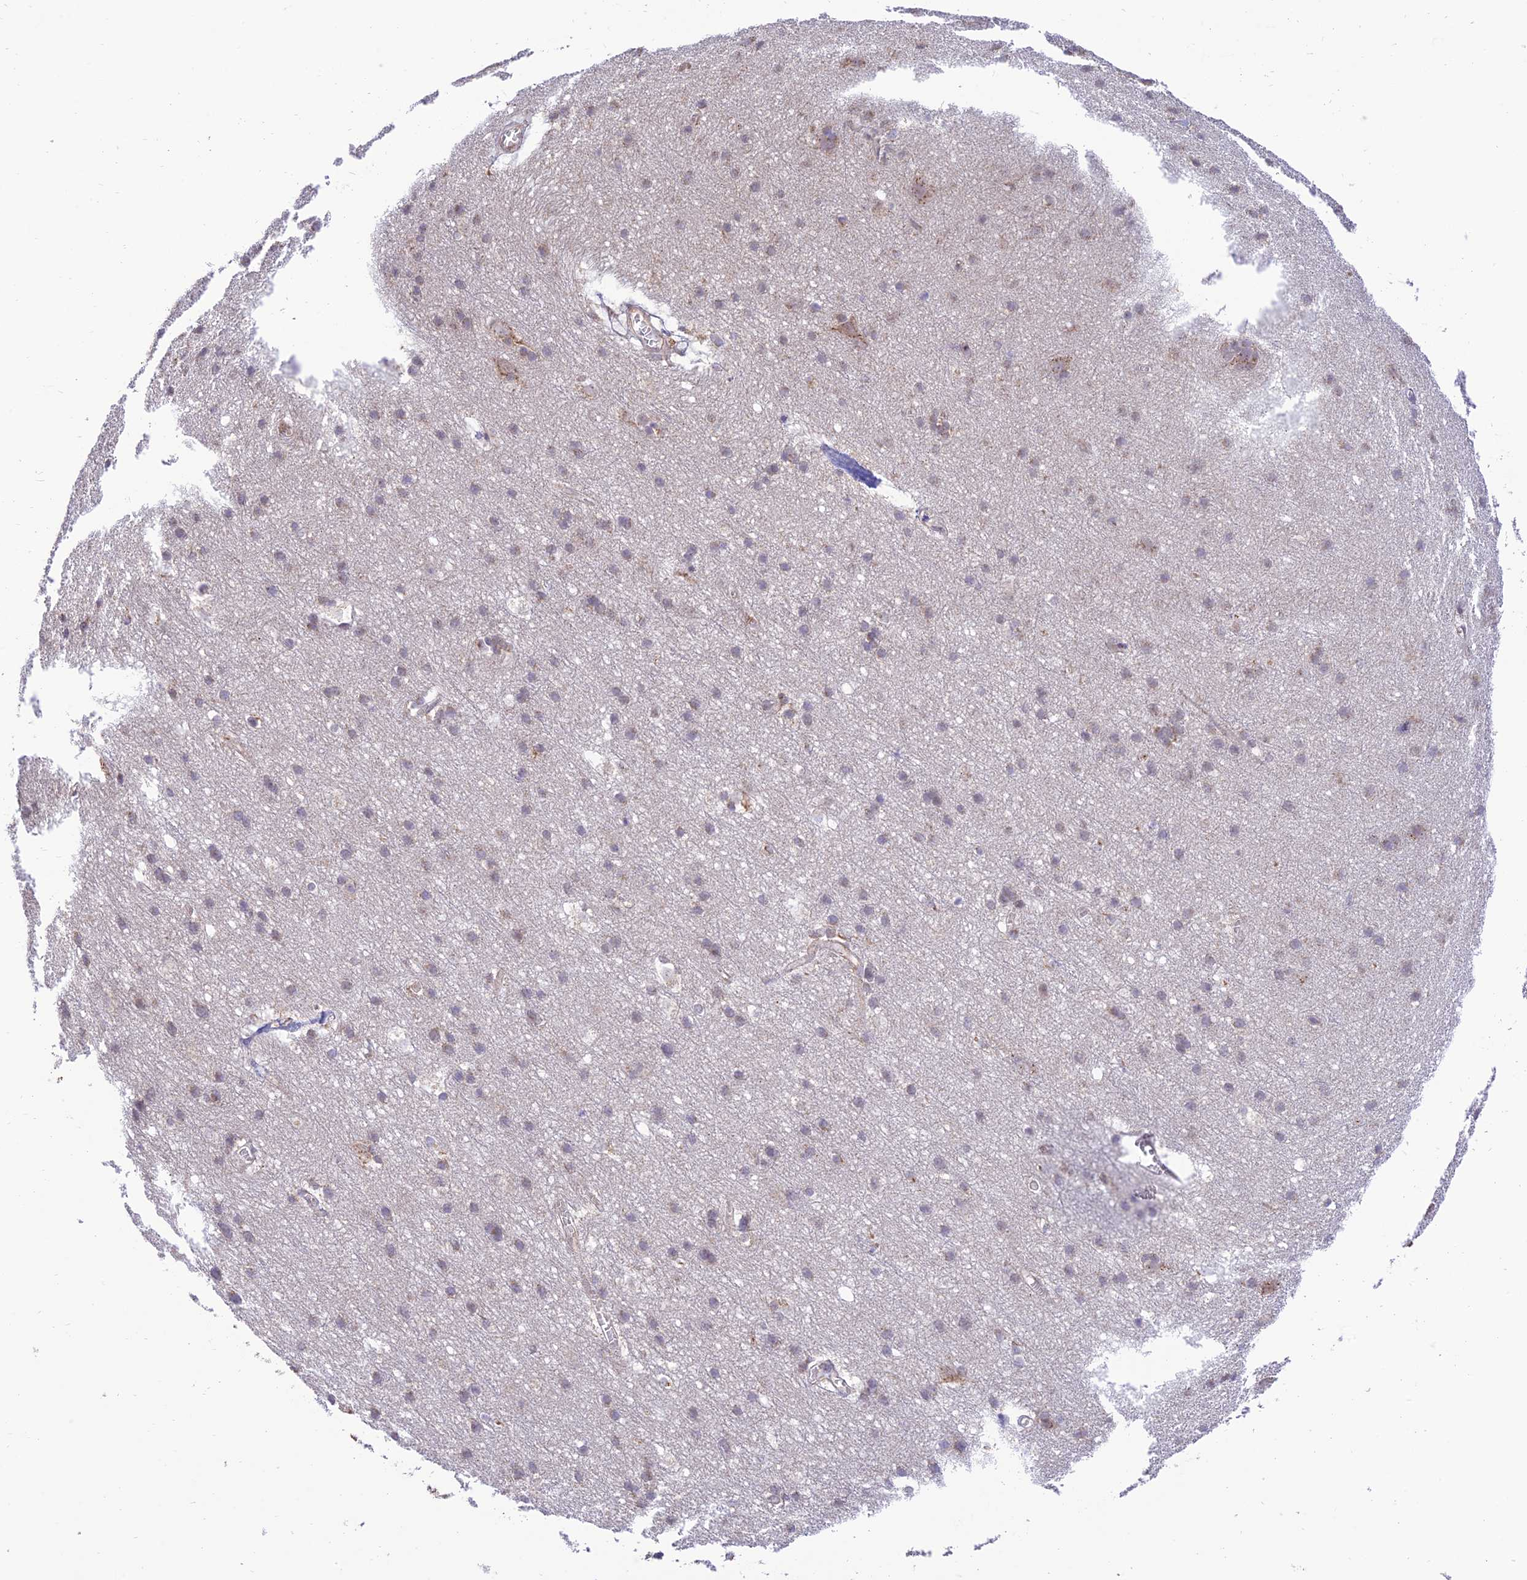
{"staining": {"intensity": "weak", "quantity": ">75%", "location": "cytoplasmic/membranous"}, "tissue": "cerebral cortex", "cell_type": "Endothelial cells", "image_type": "normal", "snomed": [{"axis": "morphology", "description": "Normal tissue, NOS"}, {"axis": "topography", "description": "Cerebral cortex"}], "caption": "Human cerebral cortex stained with a protein marker exhibits weak staining in endothelial cells.", "gene": "GOLGA3", "patient": {"sex": "male", "age": 54}}